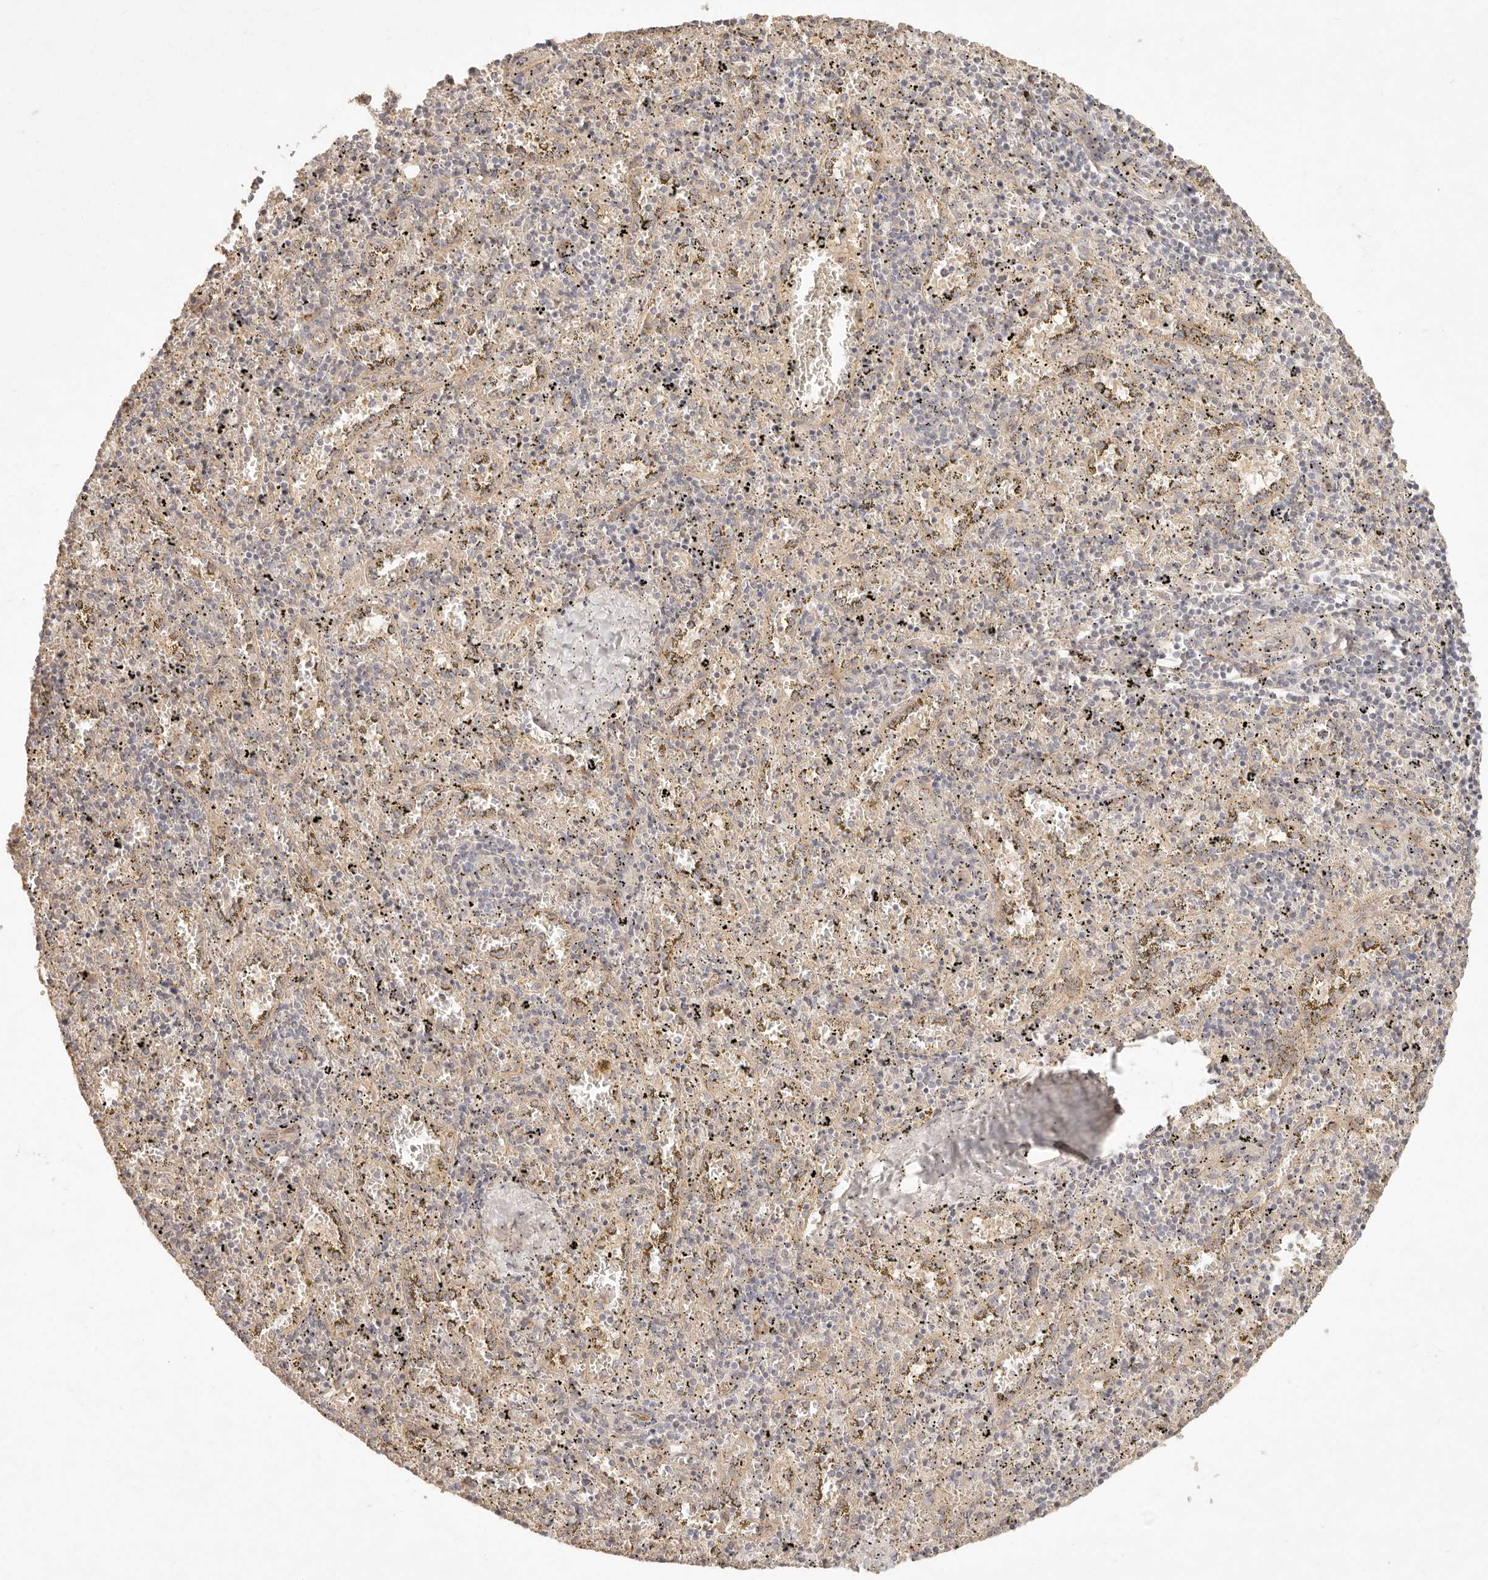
{"staining": {"intensity": "negative", "quantity": "none", "location": "none"}, "tissue": "spleen", "cell_type": "Cells in red pulp", "image_type": "normal", "snomed": [{"axis": "morphology", "description": "Normal tissue, NOS"}, {"axis": "topography", "description": "Spleen"}], "caption": "Protein analysis of benign spleen exhibits no significant positivity in cells in red pulp.", "gene": "PPP1R3B", "patient": {"sex": "male", "age": 11}}